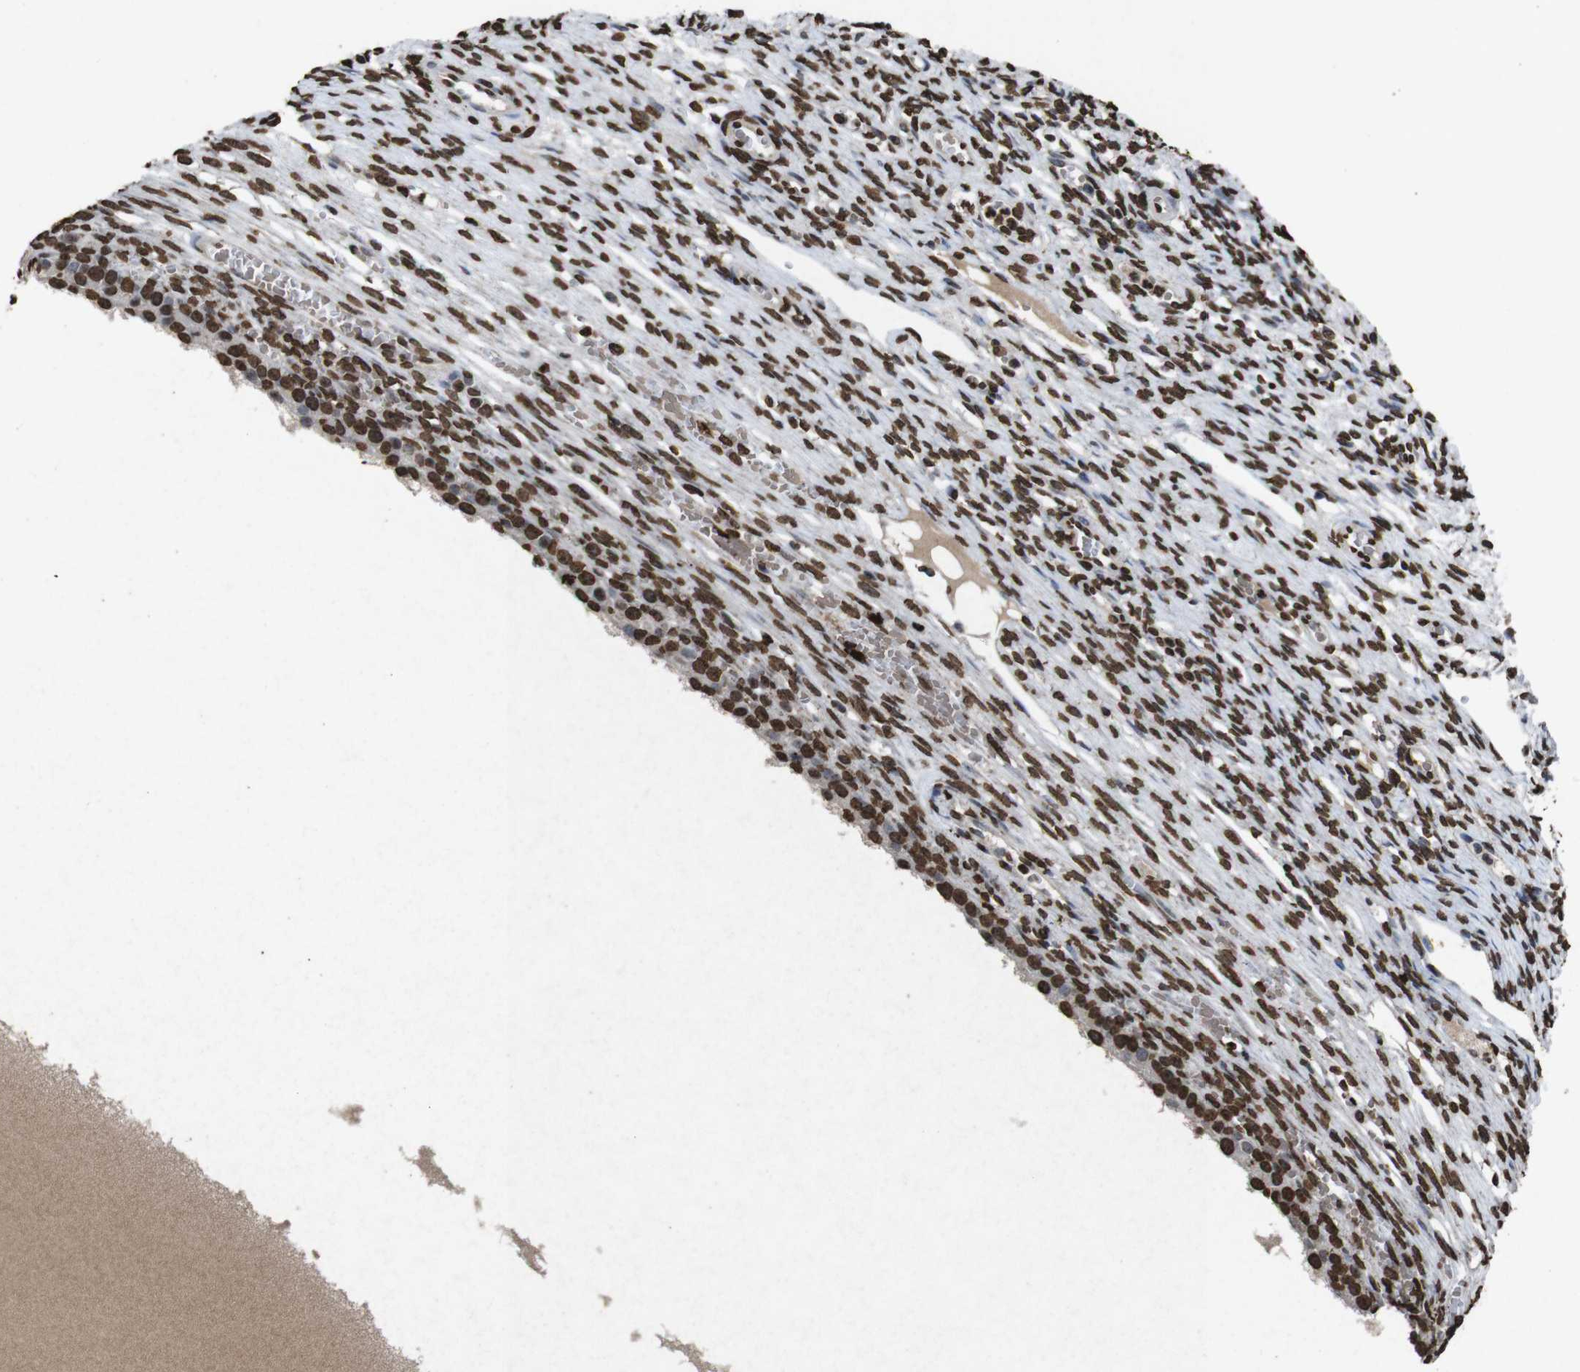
{"staining": {"intensity": "strong", "quantity": ">75%", "location": "nuclear"}, "tissue": "ovary", "cell_type": "Ovarian stroma cells", "image_type": "normal", "snomed": [{"axis": "morphology", "description": "Normal tissue, NOS"}, {"axis": "topography", "description": "Ovary"}], "caption": "DAB immunohistochemical staining of normal ovary displays strong nuclear protein staining in about >75% of ovarian stroma cells. Using DAB (3,3'-diaminobenzidine) (brown) and hematoxylin (blue) stains, captured at high magnification using brightfield microscopy.", "gene": "MDM2", "patient": {"sex": "female", "age": 33}}